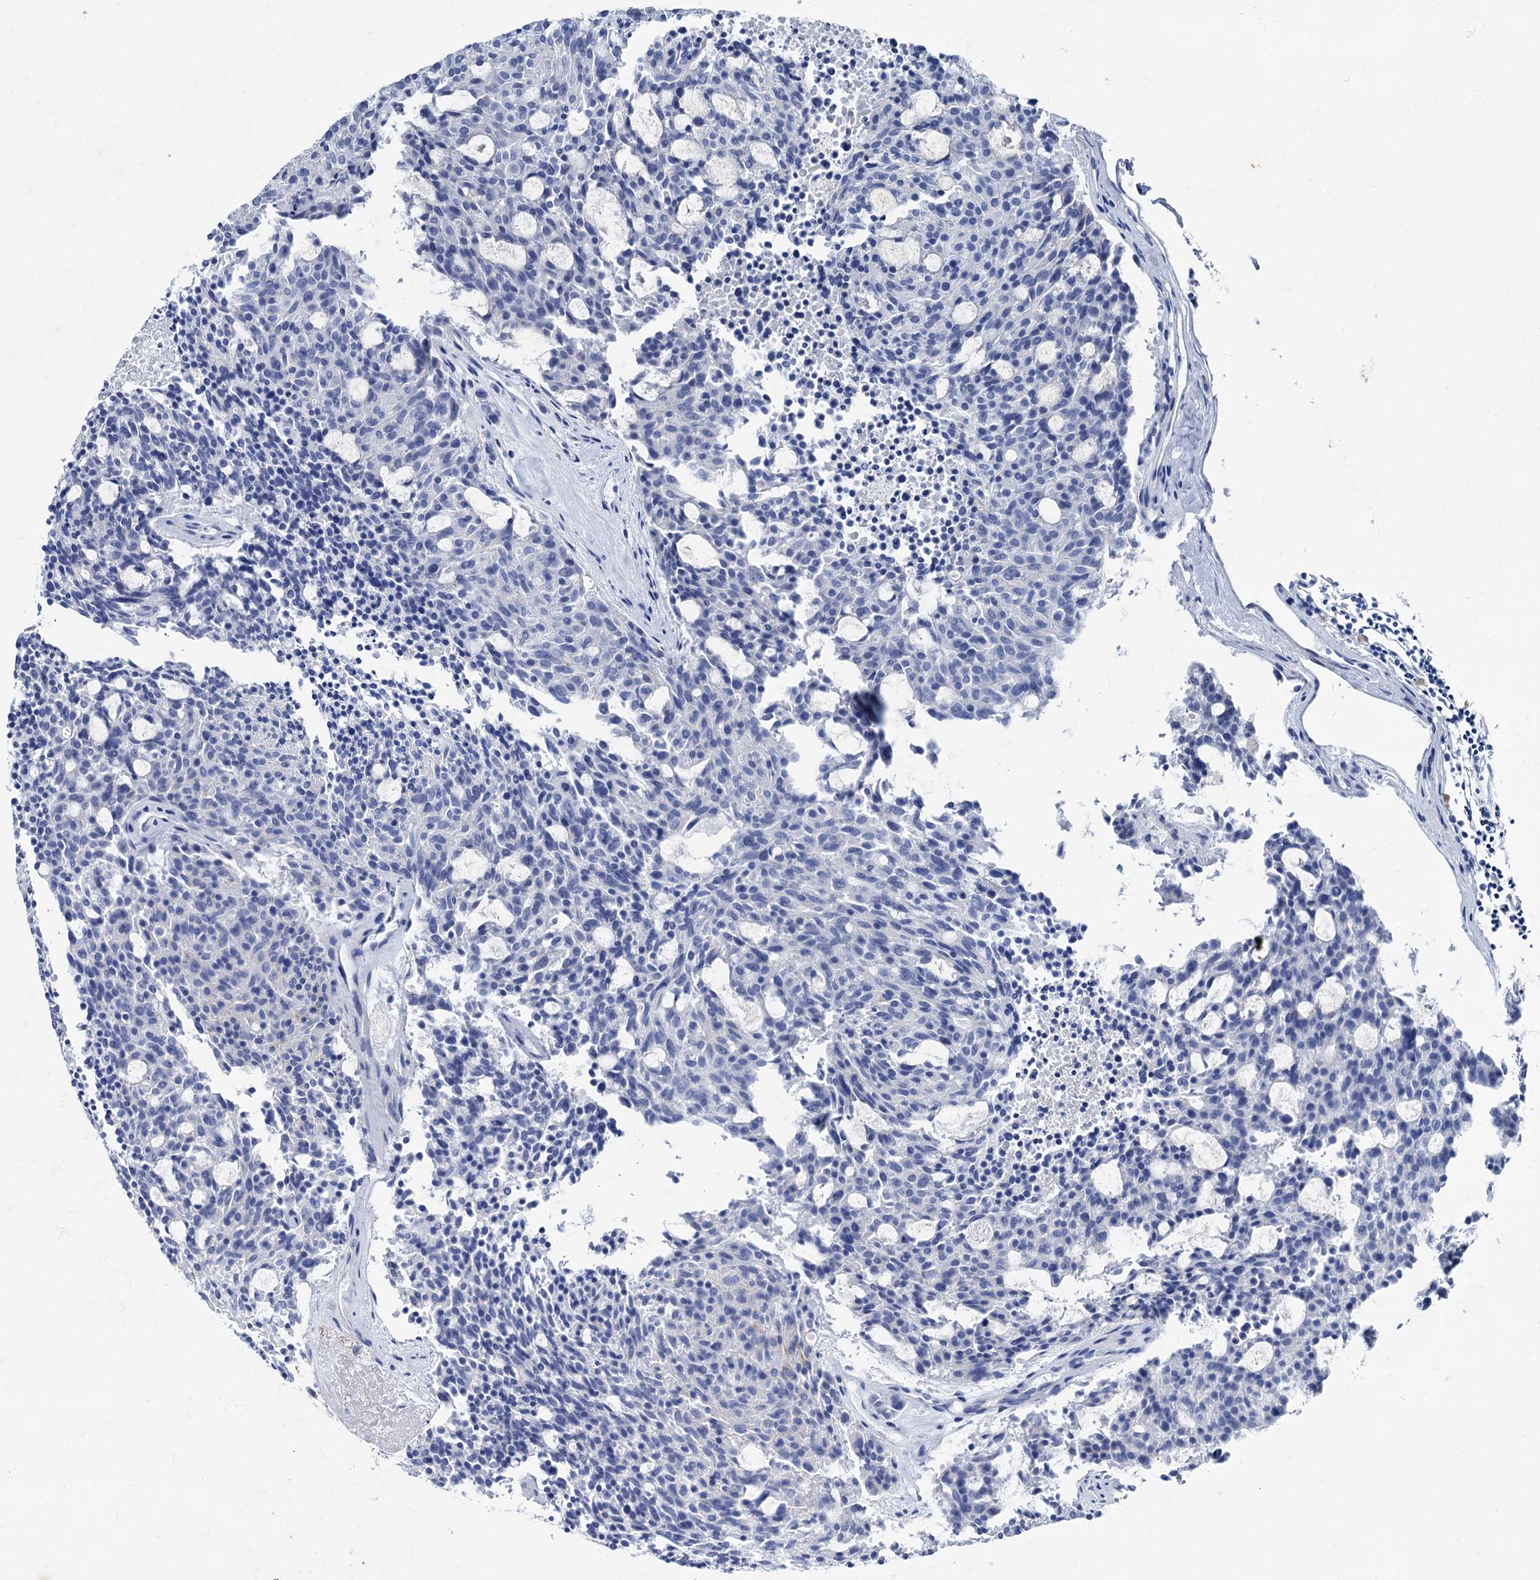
{"staining": {"intensity": "negative", "quantity": "none", "location": "none"}, "tissue": "carcinoid", "cell_type": "Tumor cells", "image_type": "cancer", "snomed": [{"axis": "morphology", "description": "Carcinoid, malignant, NOS"}, {"axis": "topography", "description": "Pancreas"}], "caption": "IHC of human carcinoid exhibits no staining in tumor cells. (Brightfield microscopy of DAB (3,3'-diaminobenzidine) immunohistochemistry (IHC) at high magnification).", "gene": "TMEM72", "patient": {"sex": "female", "age": 54}}